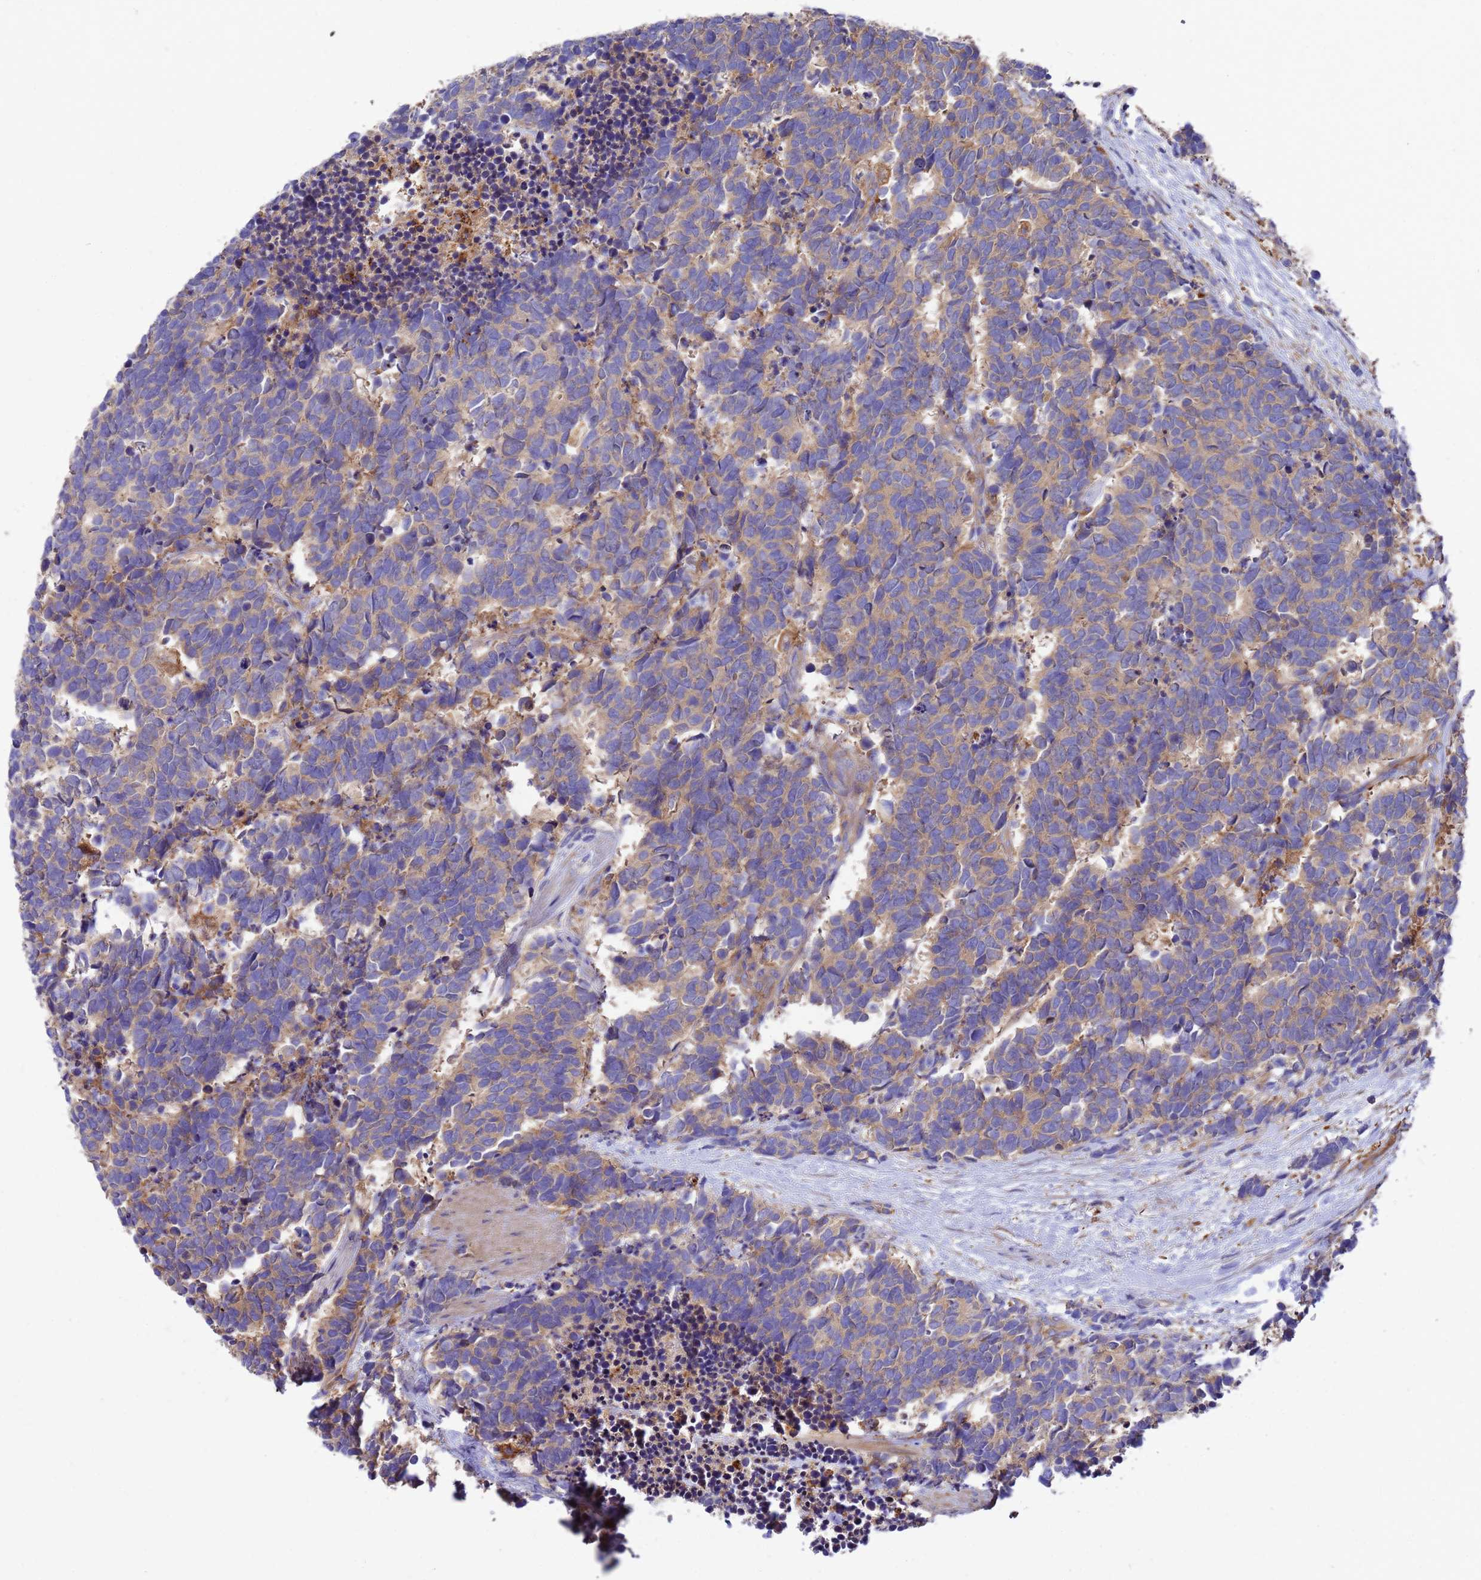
{"staining": {"intensity": "weak", "quantity": "25%-75%", "location": "cytoplasmic/membranous"}, "tissue": "carcinoid", "cell_type": "Tumor cells", "image_type": "cancer", "snomed": [{"axis": "morphology", "description": "Carcinoma, NOS"}, {"axis": "morphology", "description": "Carcinoid, malignant, NOS"}, {"axis": "topography", "description": "Prostate"}], "caption": "A histopathology image showing weak cytoplasmic/membranous expression in about 25%-75% of tumor cells in carcinoma, as visualized by brown immunohistochemical staining.", "gene": "ZNF235", "patient": {"sex": "male", "age": 57}}